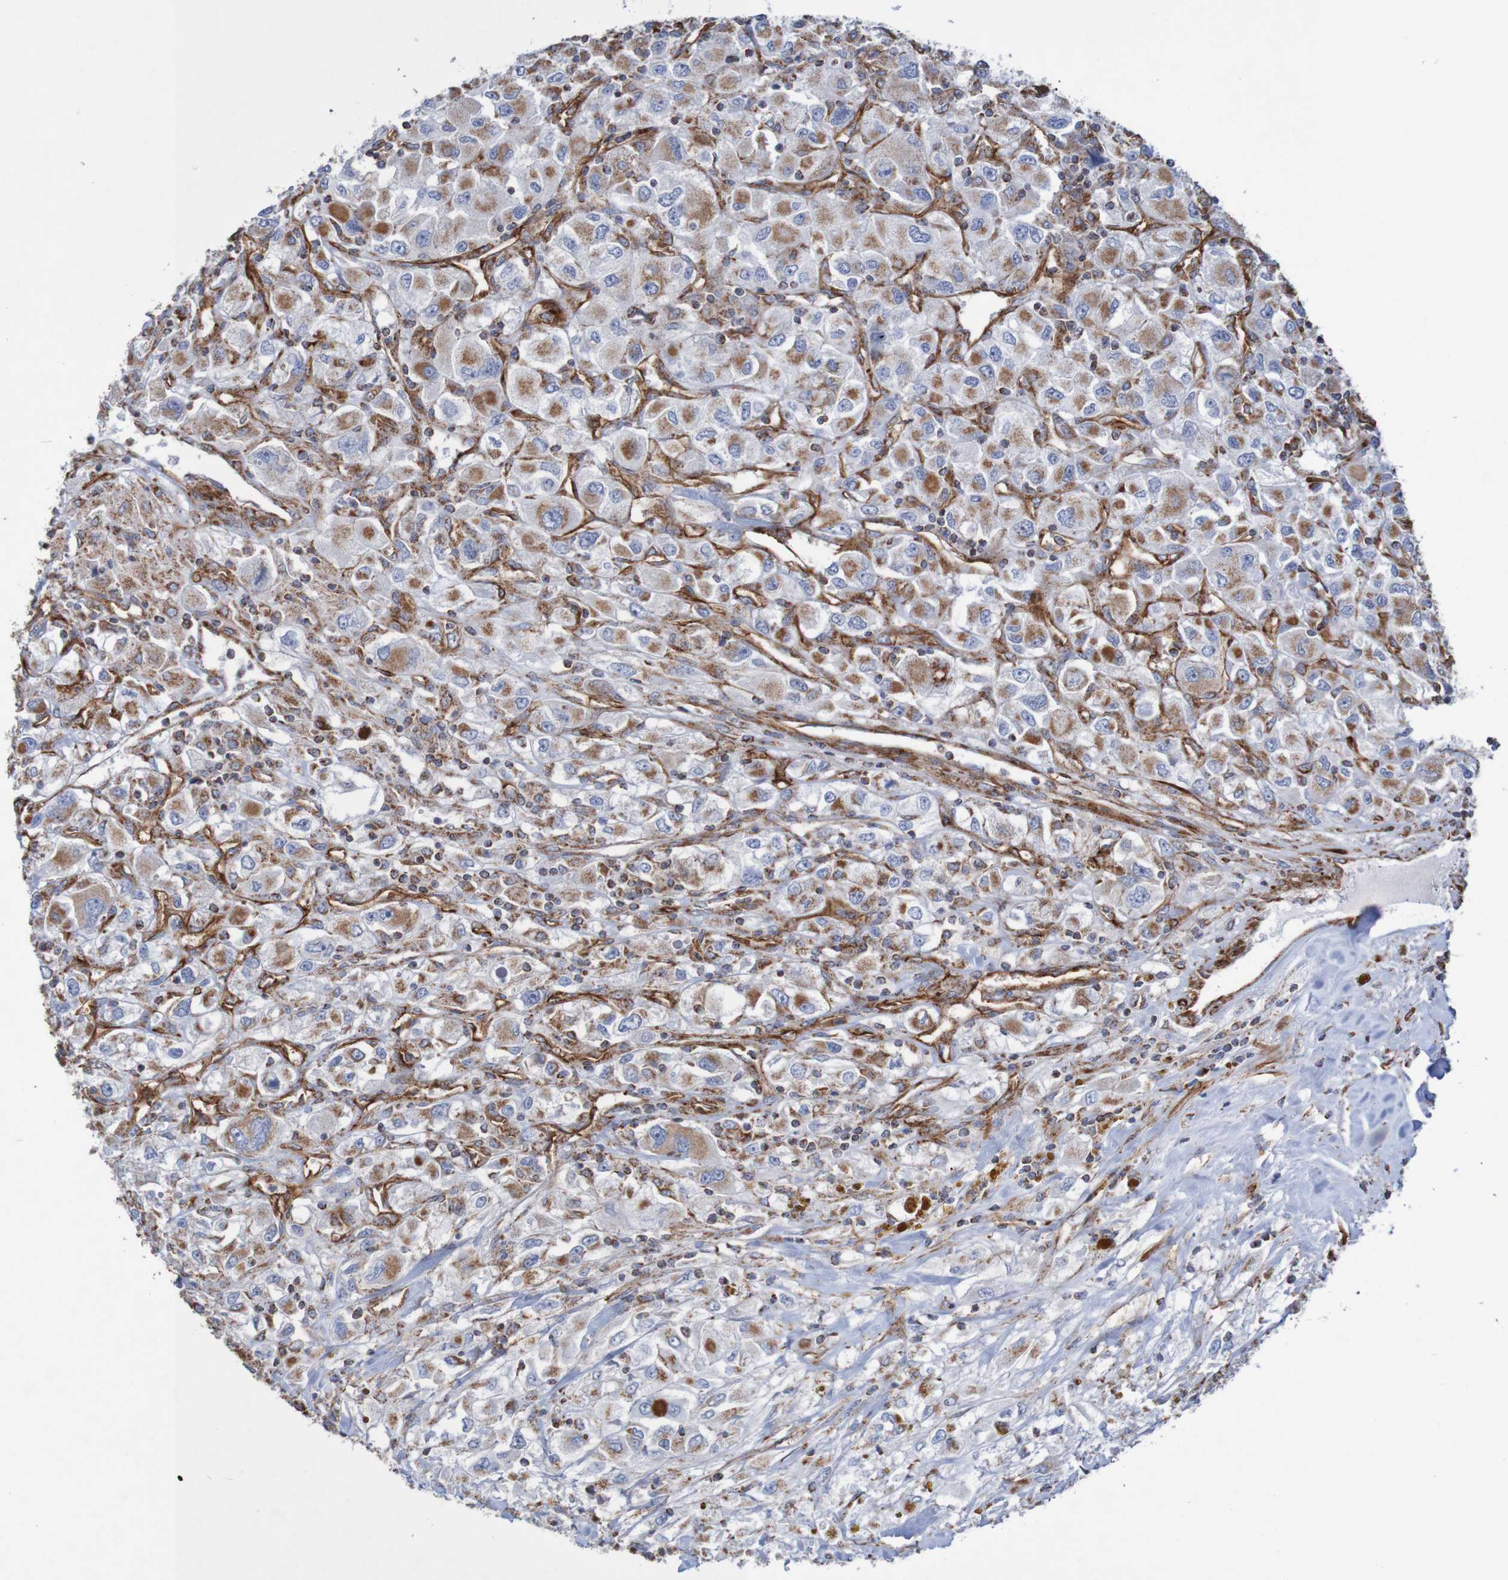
{"staining": {"intensity": "moderate", "quantity": ">75%", "location": "cytoplasmic/membranous"}, "tissue": "renal cancer", "cell_type": "Tumor cells", "image_type": "cancer", "snomed": [{"axis": "morphology", "description": "Adenocarcinoma, NOS"}, {"axis": "topography", "description": "Kidney"}], "caption": "Immunohistochemical staining of human renal adenocarcinoma demonstrates moderate cytoplasmic/membranous protein staining in about >75% of tumor cells.", "gene": "MMEL1", "patient": {"sex": "female", "age": 52}}